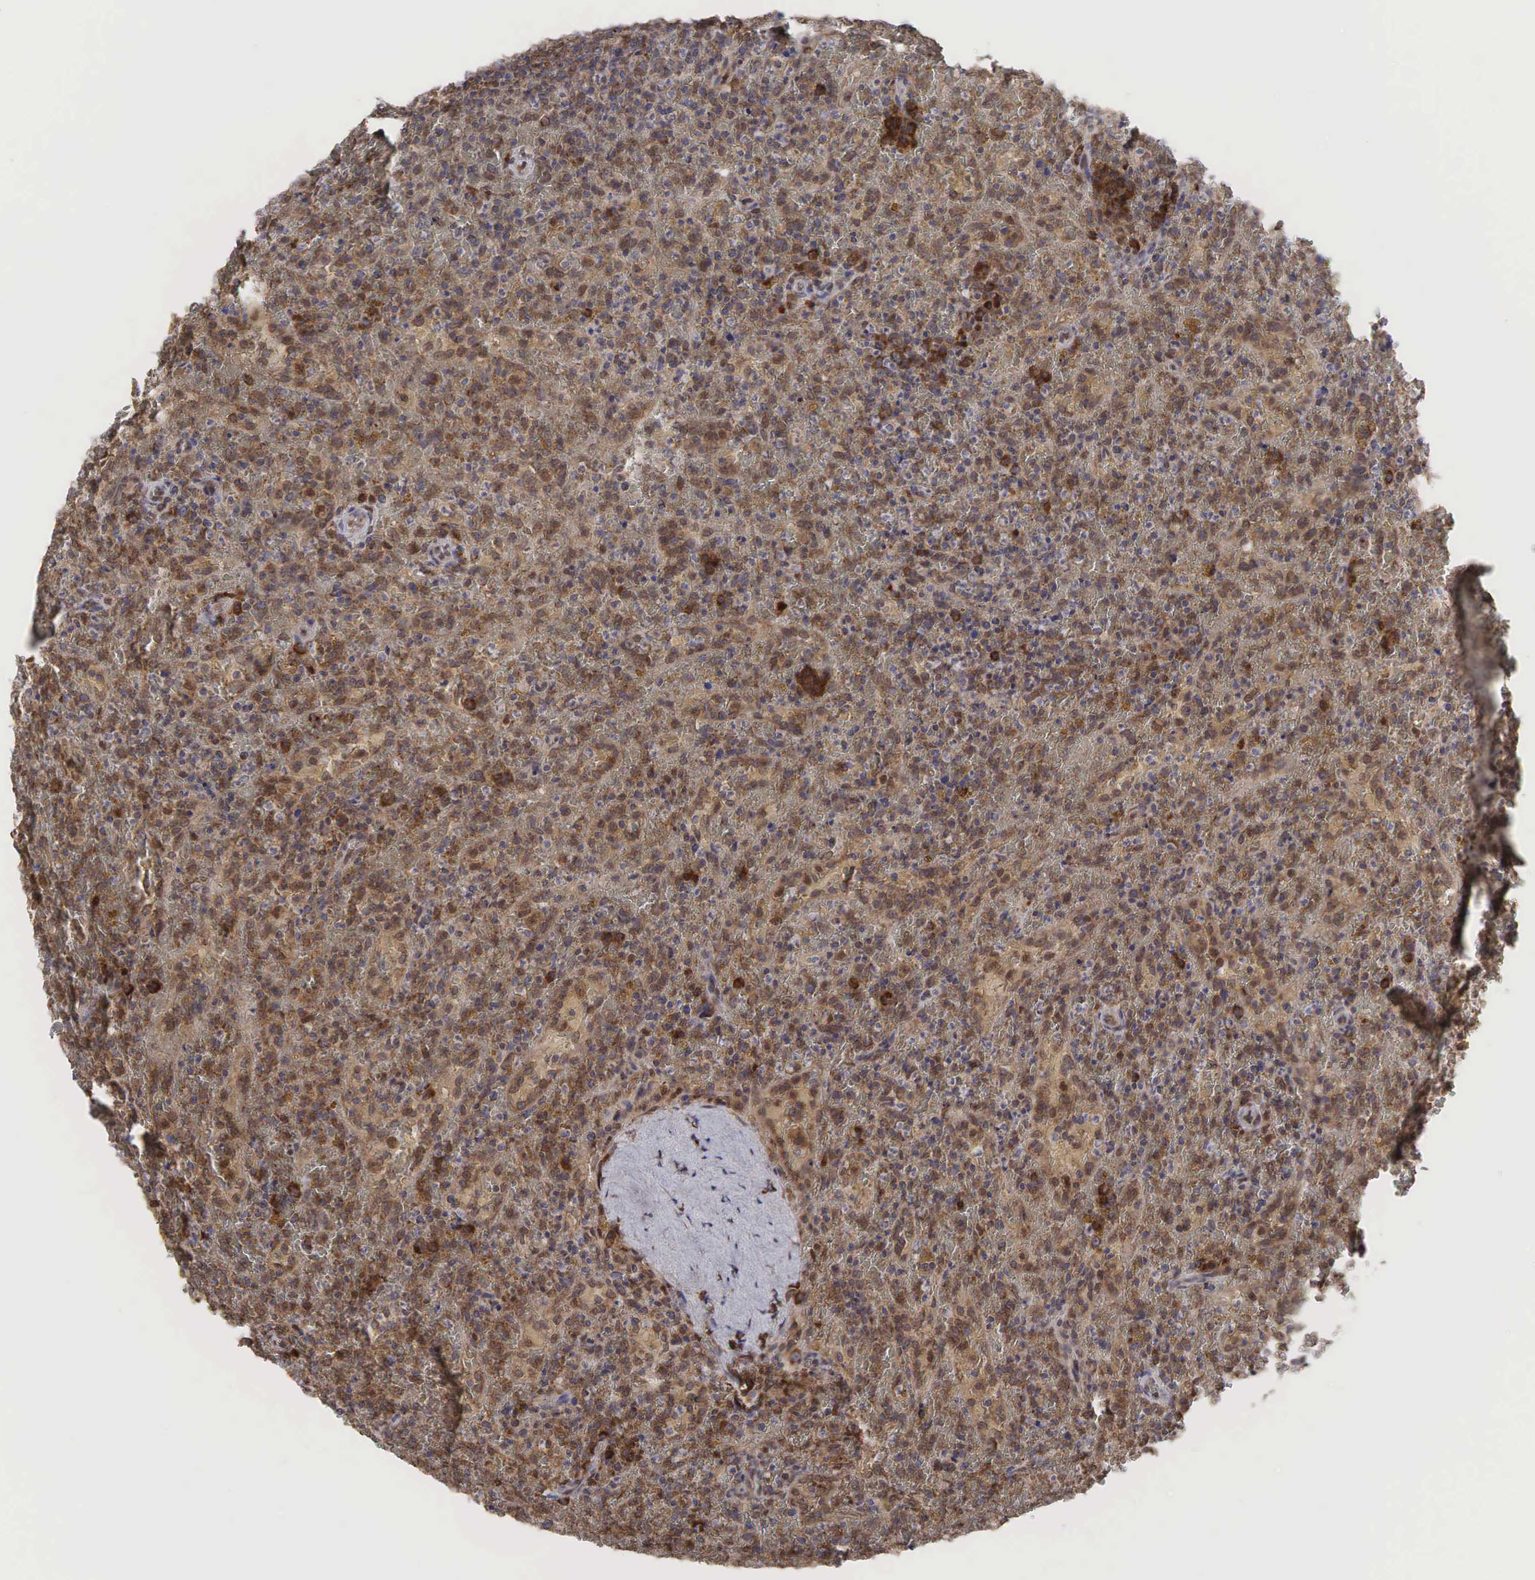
{"staining": {"intensity": "moderate", "quantity": ">75%", "location": "cytoplasmic/membranous"}, "tissue": "lymphoma", "cell_type": "Tumor cells", "image_type": "cancer", "snomed": [{"axis": "morphology", "description": "Malignant lymphoma, non-Hodgkin's type, High grade"}, {"axis": "topography", "description": "Spleen"}, {"axis": "topography", "description": "Lymph node"}], "caption": "Immunohistochemical staining of human malignant lymphoma, non-Hodgkin's type (high-grade) shows medium levels of moderate cytoplasmic/membranous expression in approximately >75% of tumor cells.", "gene": "PABPC5", "patient": {"sex": "female", "age": 70}}